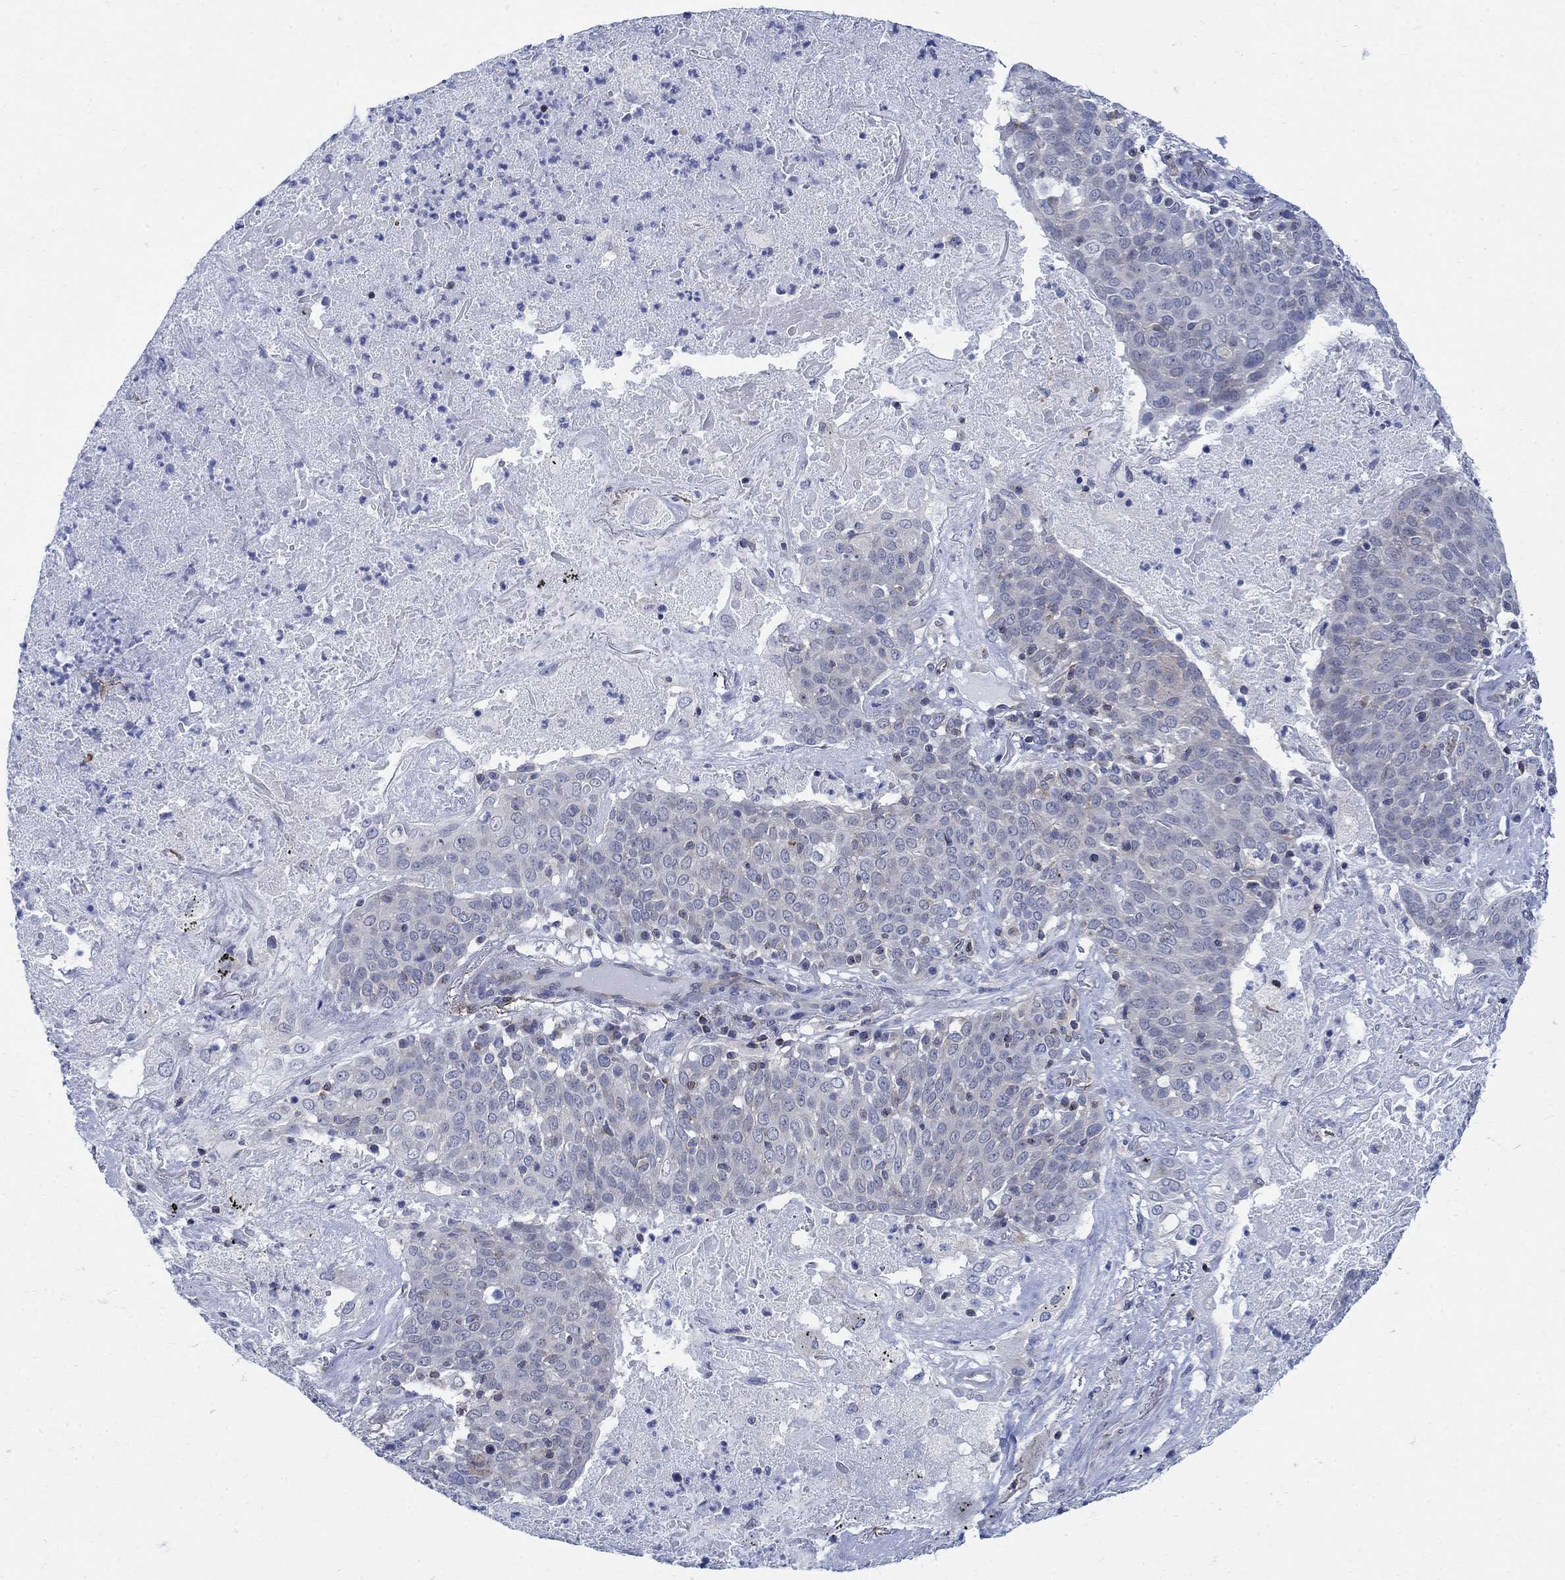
{"staining": {"intensity": "negative", "quantity": "none", "location": "none"}, "tissue": "lung cancer", "cell_type": "Tumor cells", "image_type": "cancer", "snomed": [{"axis": "morphology", "description": "Squamous cell carcinoma, NOS"}, {"axis": "topography", "description": "Lung"}], "caption": "Tumor cells show no significant positivity in squamous cell carcinoma (lung). (Stains: DAB immunohistochemistry with hematoxylin counter stain, Microscopy: brightfield microscopy at high magnification).", "gene": "PHF21B", "patient": {"sex": "male", "age": 82}}